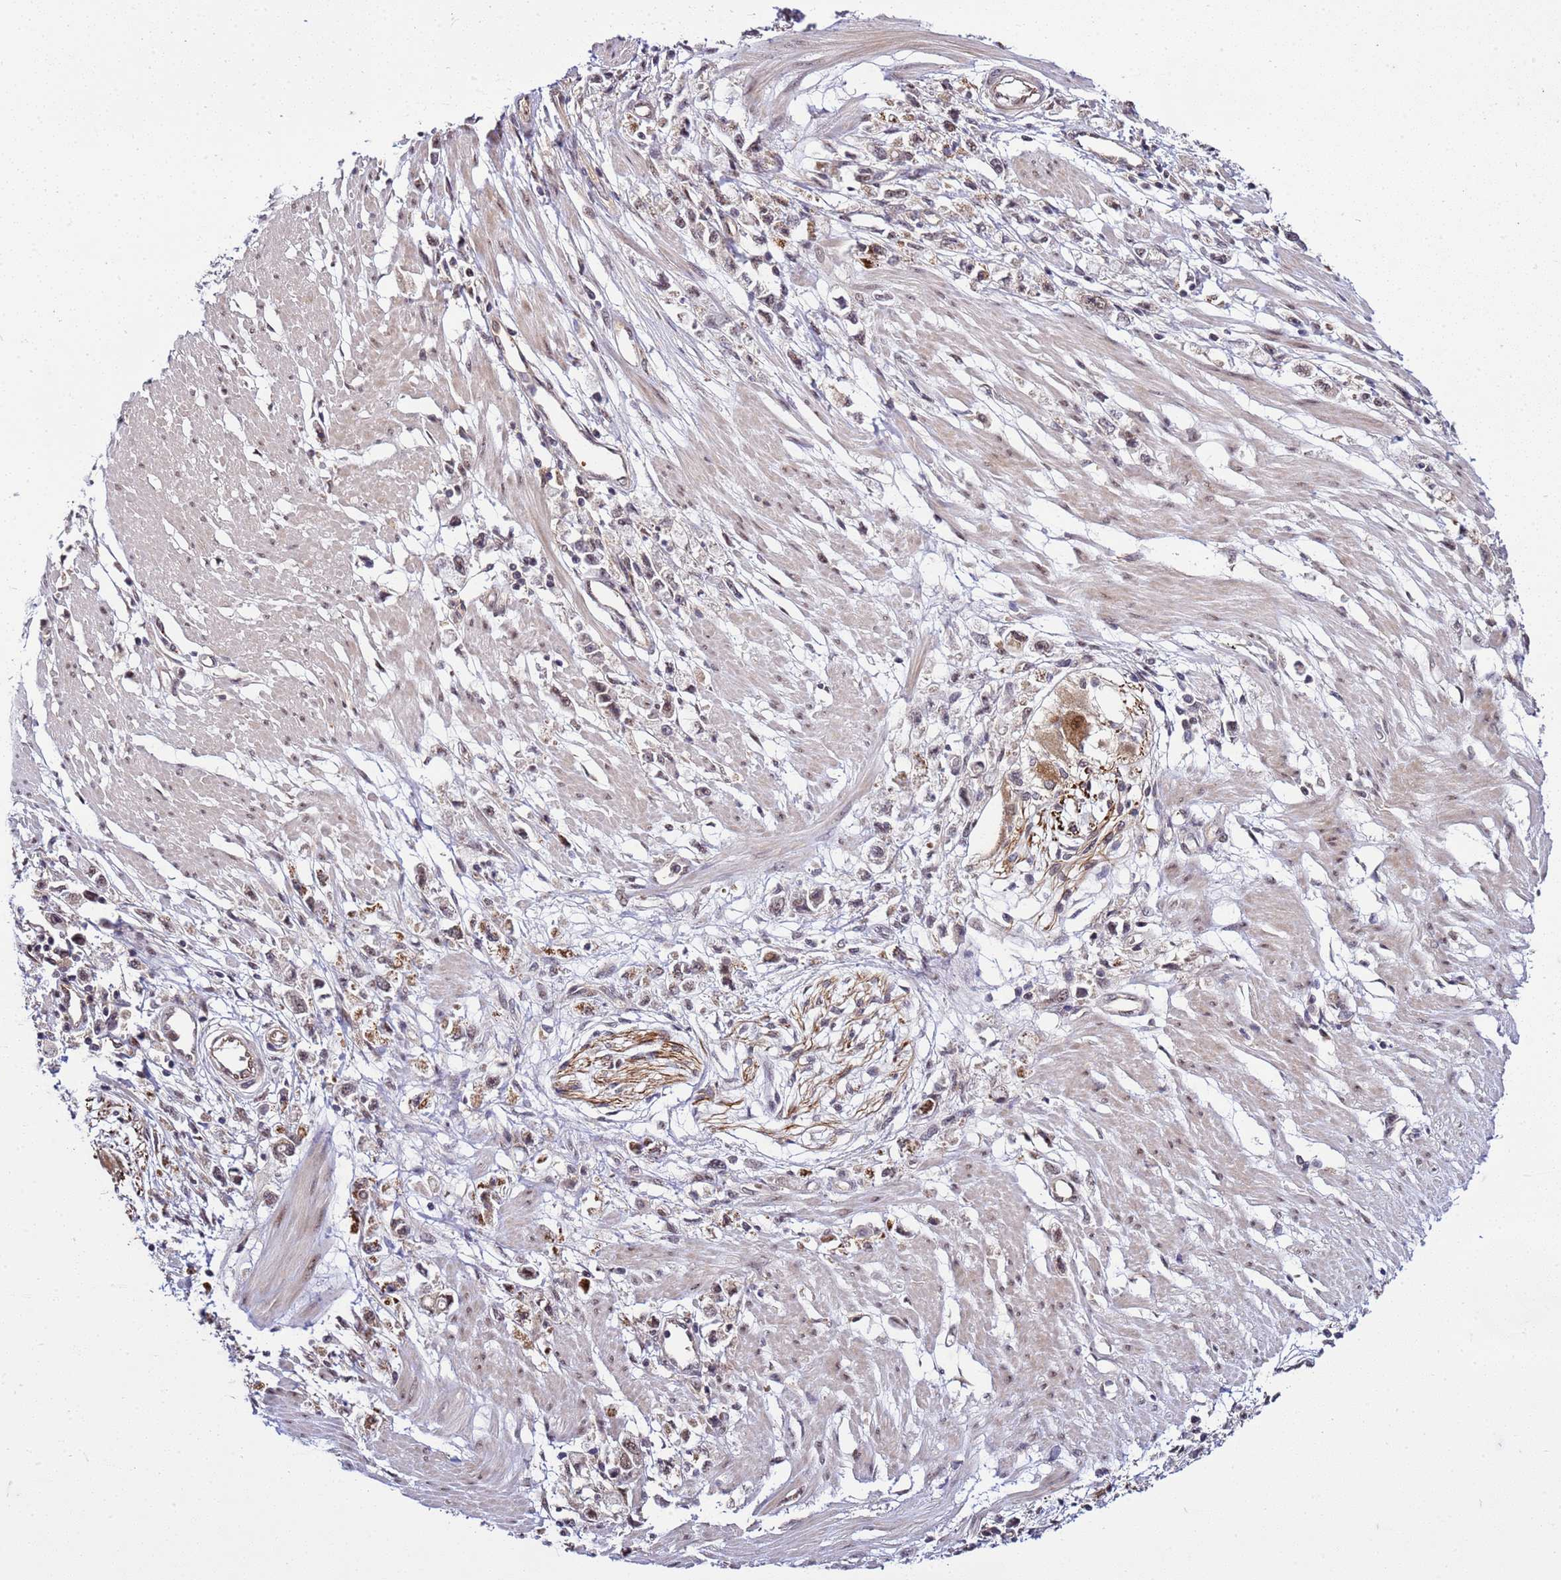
{"staining": {"intensity": "weak", "quantity": ">75%", "location": "nuclear"}, "tissue": "stomach cancer", "cell_type": "Tumor cells", "image_type": "cancer", "snomed": [{"axis": "morphology", "description": "Adenocarcinoma, NOS"}, {"axis": "topography", "description": "Stomach"}], "caption": "A histopathology image of adenocarcinoma (stomach) stained for a protein shows weak nuclear brown staining in tumor cells.", "gene": "GEN1", "patient": {"sex": "female", "age": 59}}